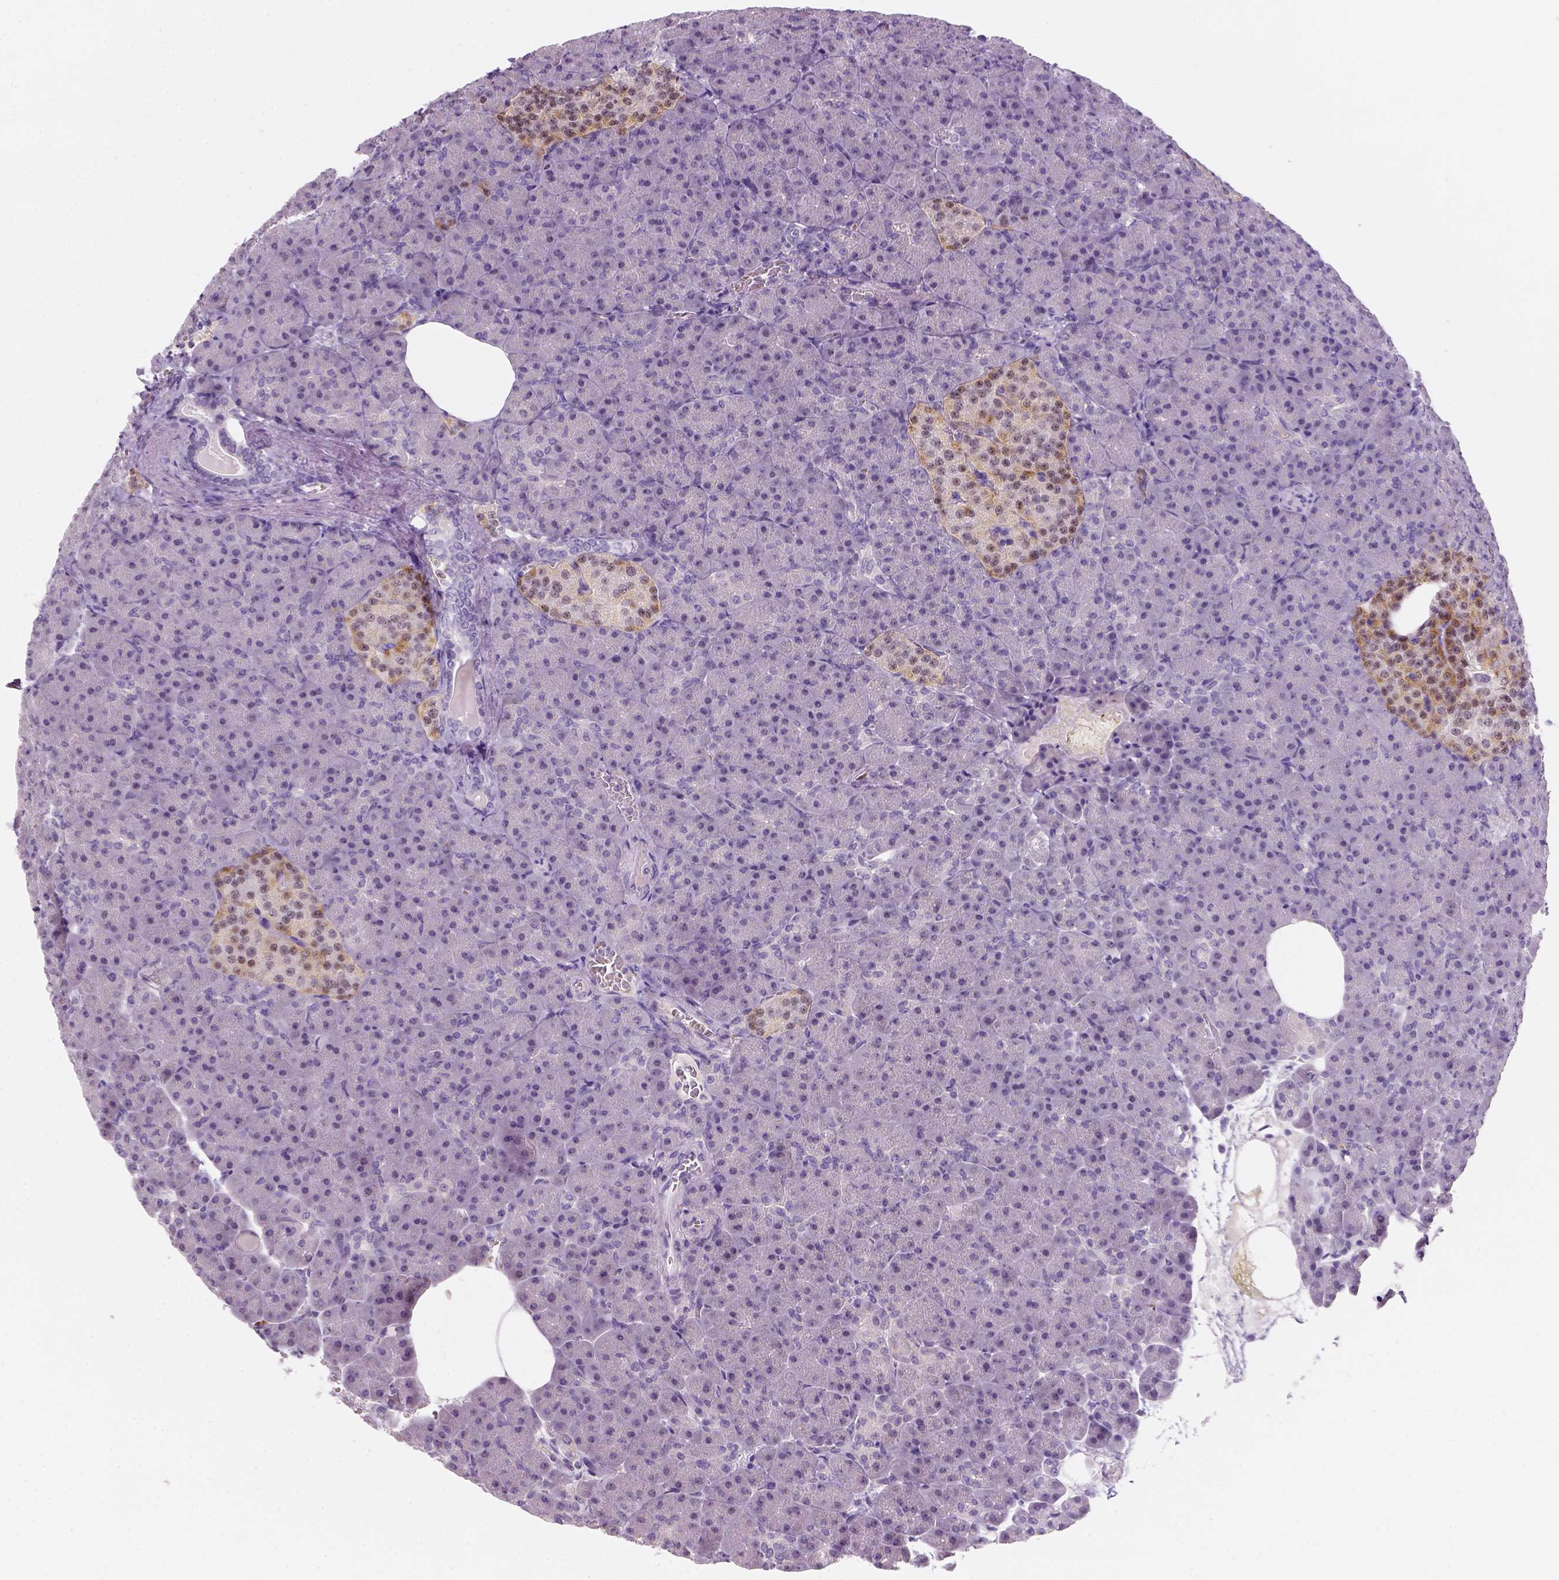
{"staining": {"intensity": "negative", "quantity": "none", "location": "none"}, "tissue": "pancreas", "cell_type": "Exocrine glandular cells", "image_type": "normal", "snomed": [{"axis": "morphology", "description": "Normal tissue, NOS"}, {"axis": "topography", "description": "Pancreas"}], "caption": "DAB (3,3'-diaminobenzidine) immunohistochemical staining of benign pancreas reveals no significant staining in exocrine glandular cells.", "gene": "ZMAT4", "patient": {"sex": "female", "age": 74}}